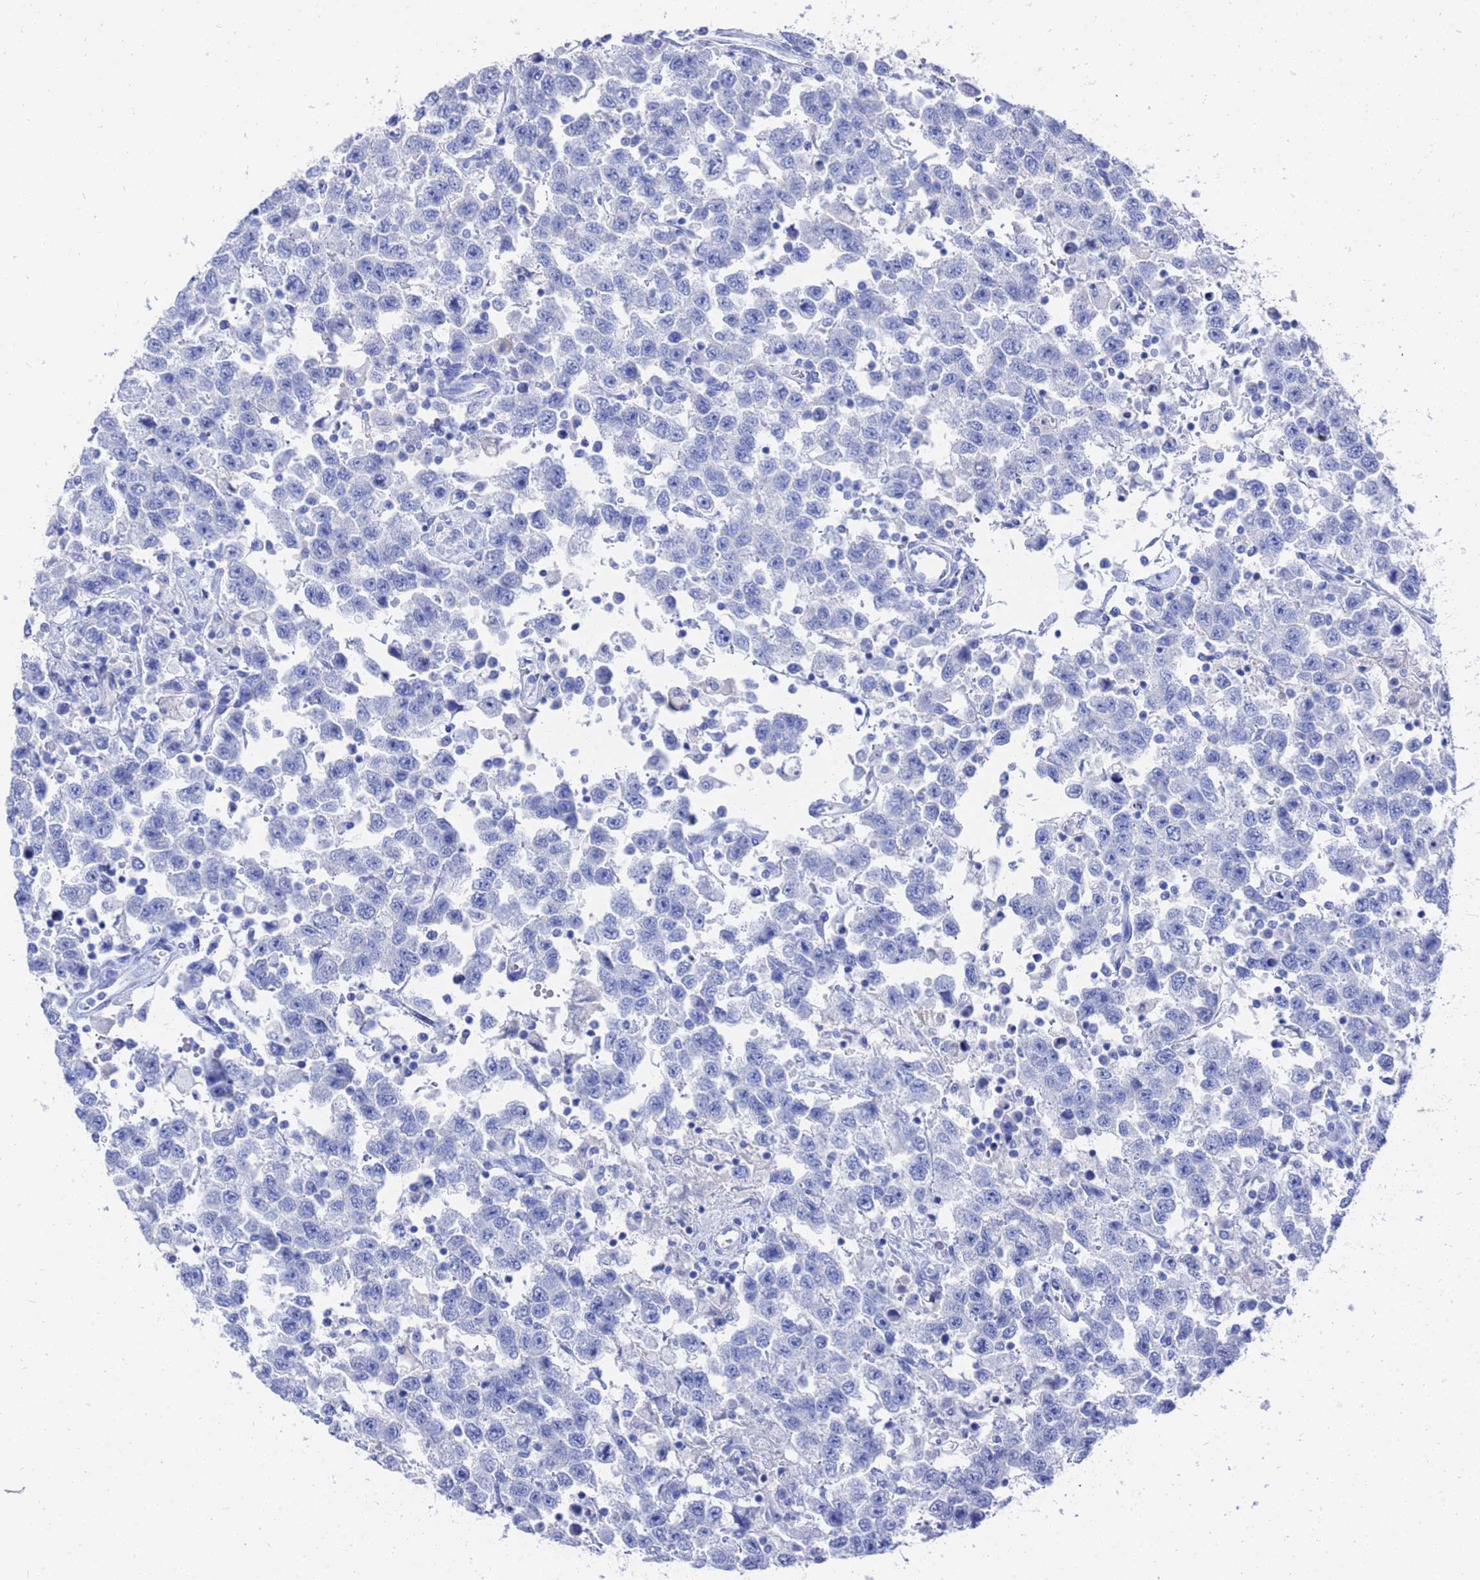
{"staining": {"intensity": "negative", "quantity": "none", "location": "none"}, "tissue": "testis cancer", "cell_type": "Tumor cells", "image_type": "cancer", "snomed": [{"axis": "morphology", "description": "Seminoma, NOS"}, {"axis": "topography", "description": "Testis"}], "caption": "Histopathology image shows no protein positivity in tumor cells of testis cancer (seminoma) tissue.", "gene": "GGT1", "patient": {"sex": "male", "age": 41}}